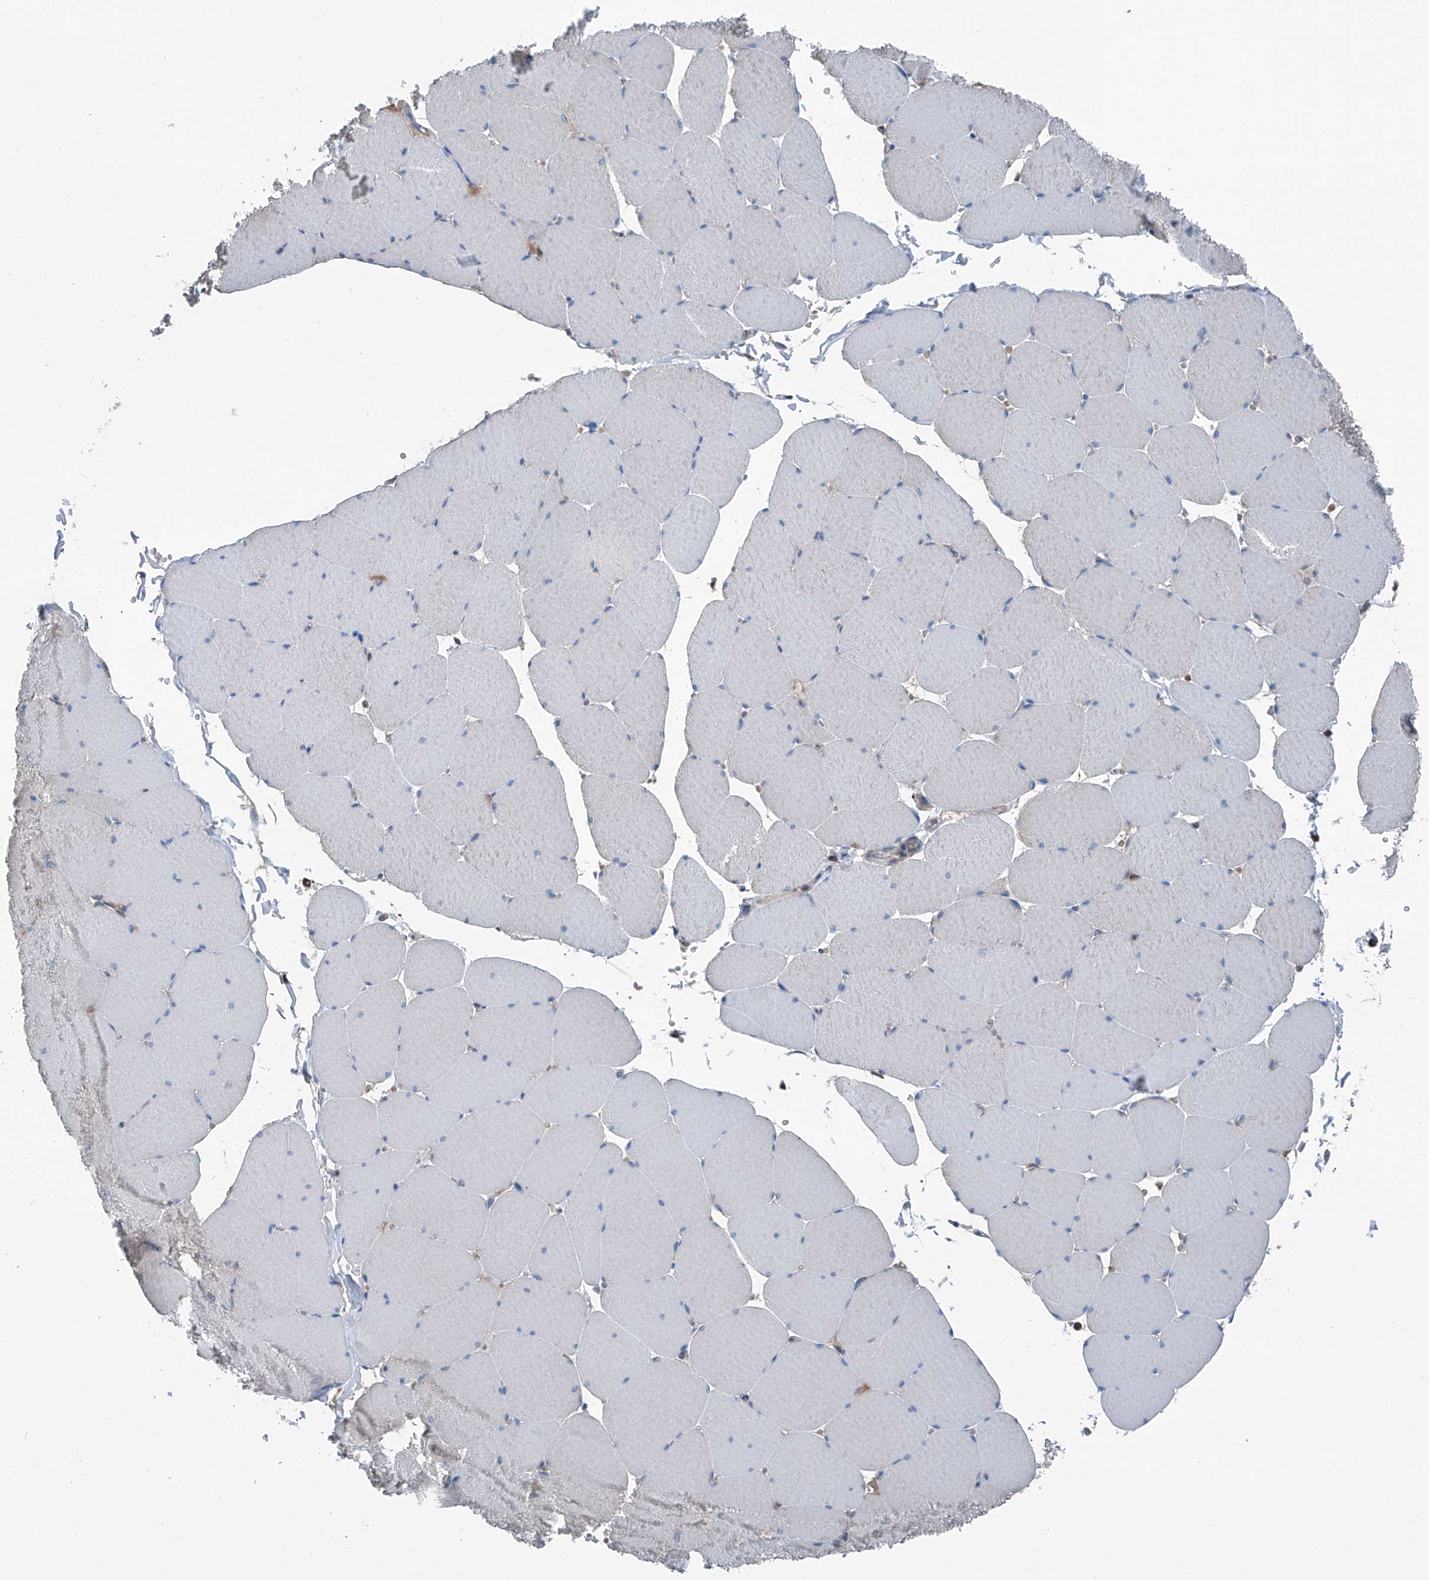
{"staining": {"intensity": "negative", "quantity": "none", "location": "none"}, "tissue": "skeletal muscle", "cell_type": "Myocytes", "image_type": "normal", "snomed": [{"axis": "morphology", "description": "Normal tissue, NOS"}, {"axis": "topography", "description": "Skeletal muscle"}, {"axis": "topography", "description": "Head-Neck"}], "caption": "A high-resolution micrograph shows immunohistochemistry staining of unremarkable skeletal muscle, which demonstrates no significant positivity in myocytes. (DAB immunohistochemistry (IHC) visualized using brightfield microscopy, high magnification).", "gene": "GPAT3", "patient": {"sex": "male", "age": 66}}